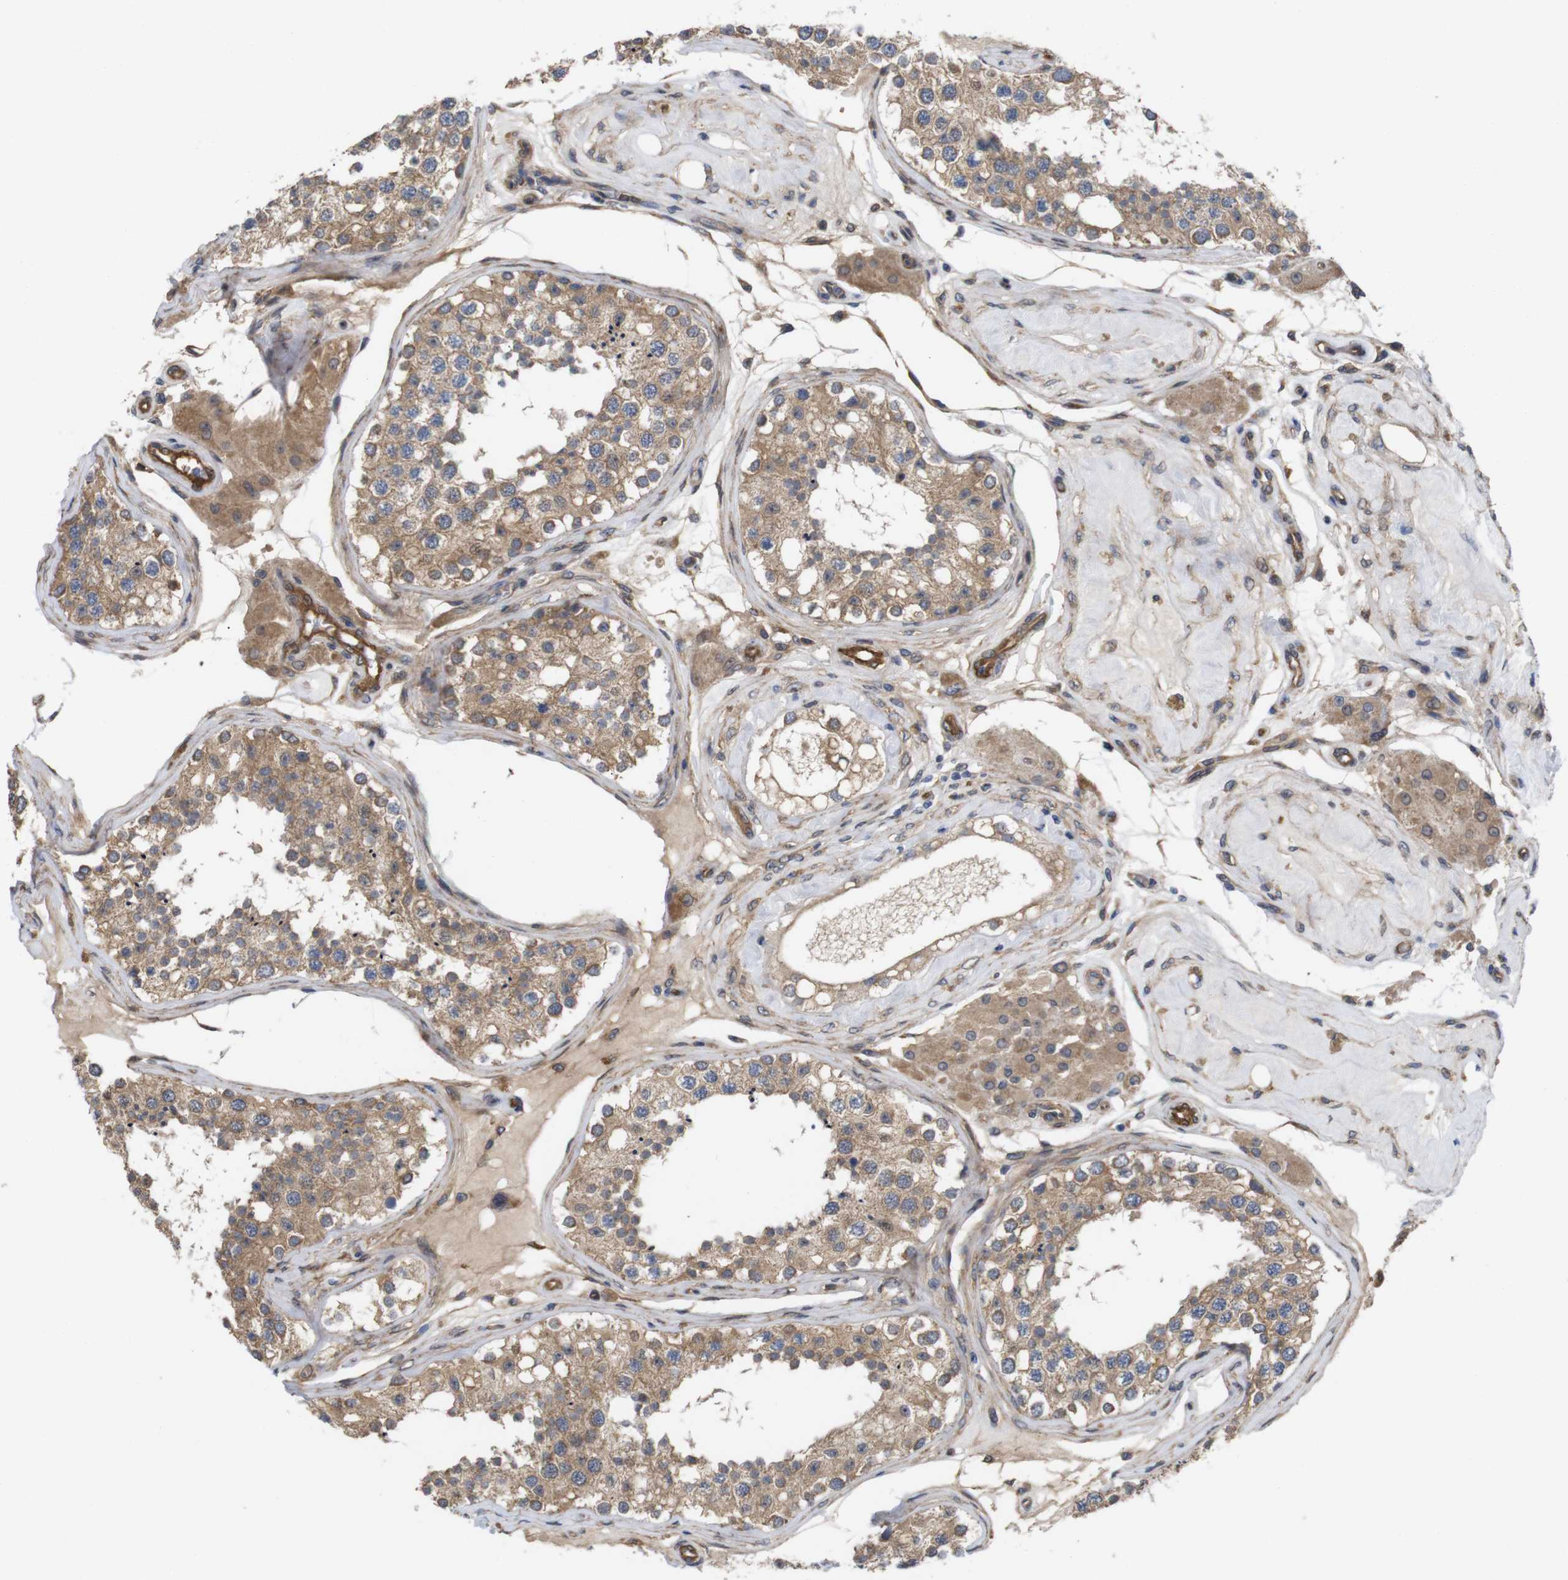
{"staining": {"intensity": "moderate", "quantity": ">75%", "location": "cytoplasmic/membranous"}, "tissue": "testis", "cell_type": "Cells in seminiferous ducts", "image_type": "normal", "snomed": [{"axis": "morphology", "description": "Normal tissue, NOS"}, {"axis": "topography", "description": "Testis"}], "caption": "The micrograph demonstrates staining of normal testis, revealing moderate cytoplasmic/membranous protein positivity (brown color) within cells in seminiferous ducts. (Stains: DAB (3,3'-diaminobenzidine) in brown, nuclei in blue, Microscopy: brightfield microscopy at high magnification).", "gene": "TIAM1", "patient": {"sex": "male", "age": 68}}